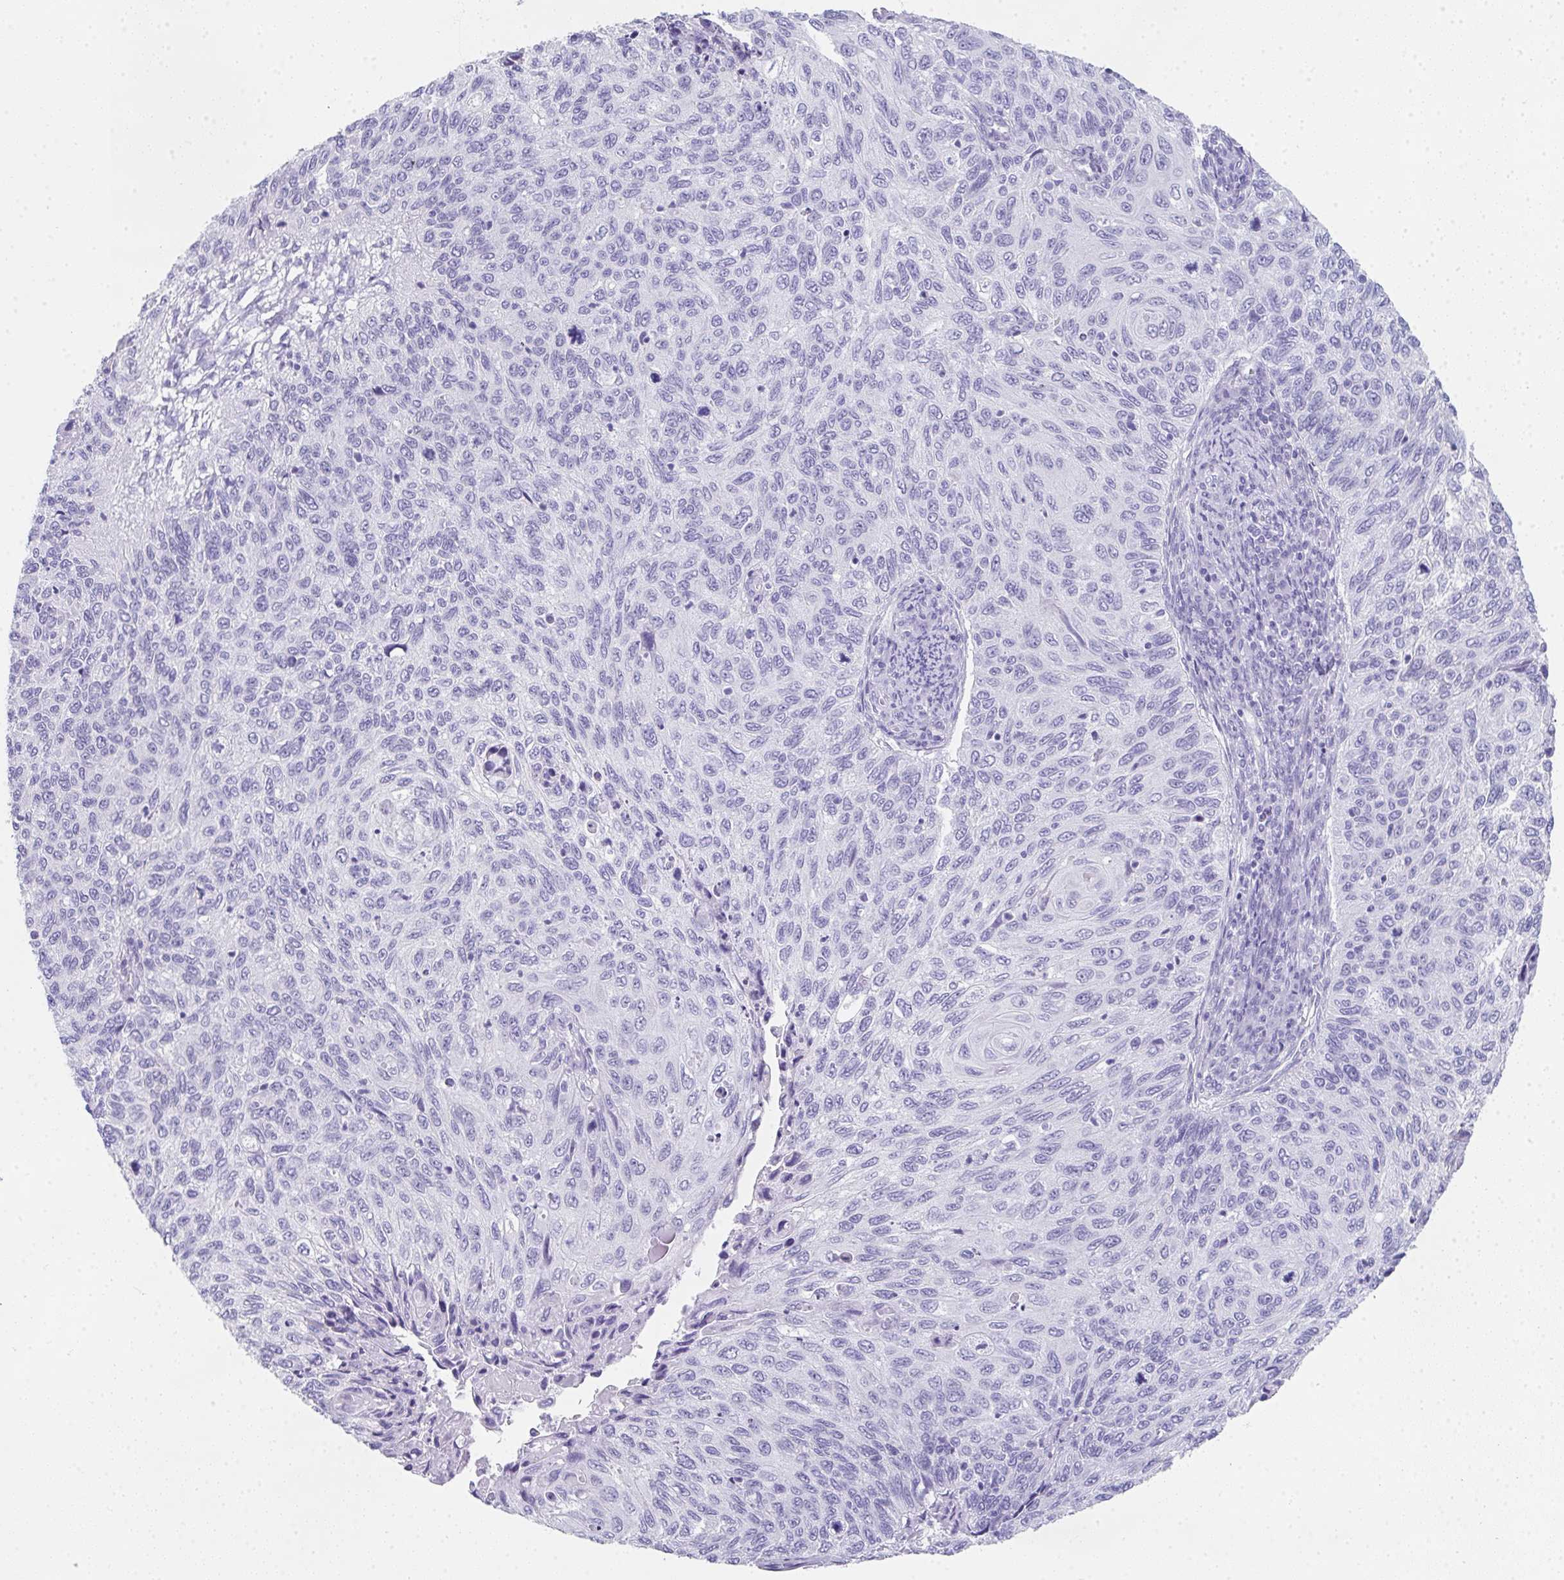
{"staining": {"intensity": "negative", "quantity": "none", "location": "none"}, "tissue": "cervical cancer", "cell_type": "Tumor cells", "image_type": "cancer", "snomed": [{"axis": "morphology", "description": "Squamous cell carcinoma, NOS"}, {"axis": "topography", "description": "Cervix"}], "caption": "IHC photomicrograph of neoplastic tissue: human cervical cancer (squamous cell carcinoma) stained with DAB (3,3'-diaminobenzidine) exhibits no significant protein expression in tumor cells.", "gene": "RLF", "patient": {"sex": "female", "age": 70}}